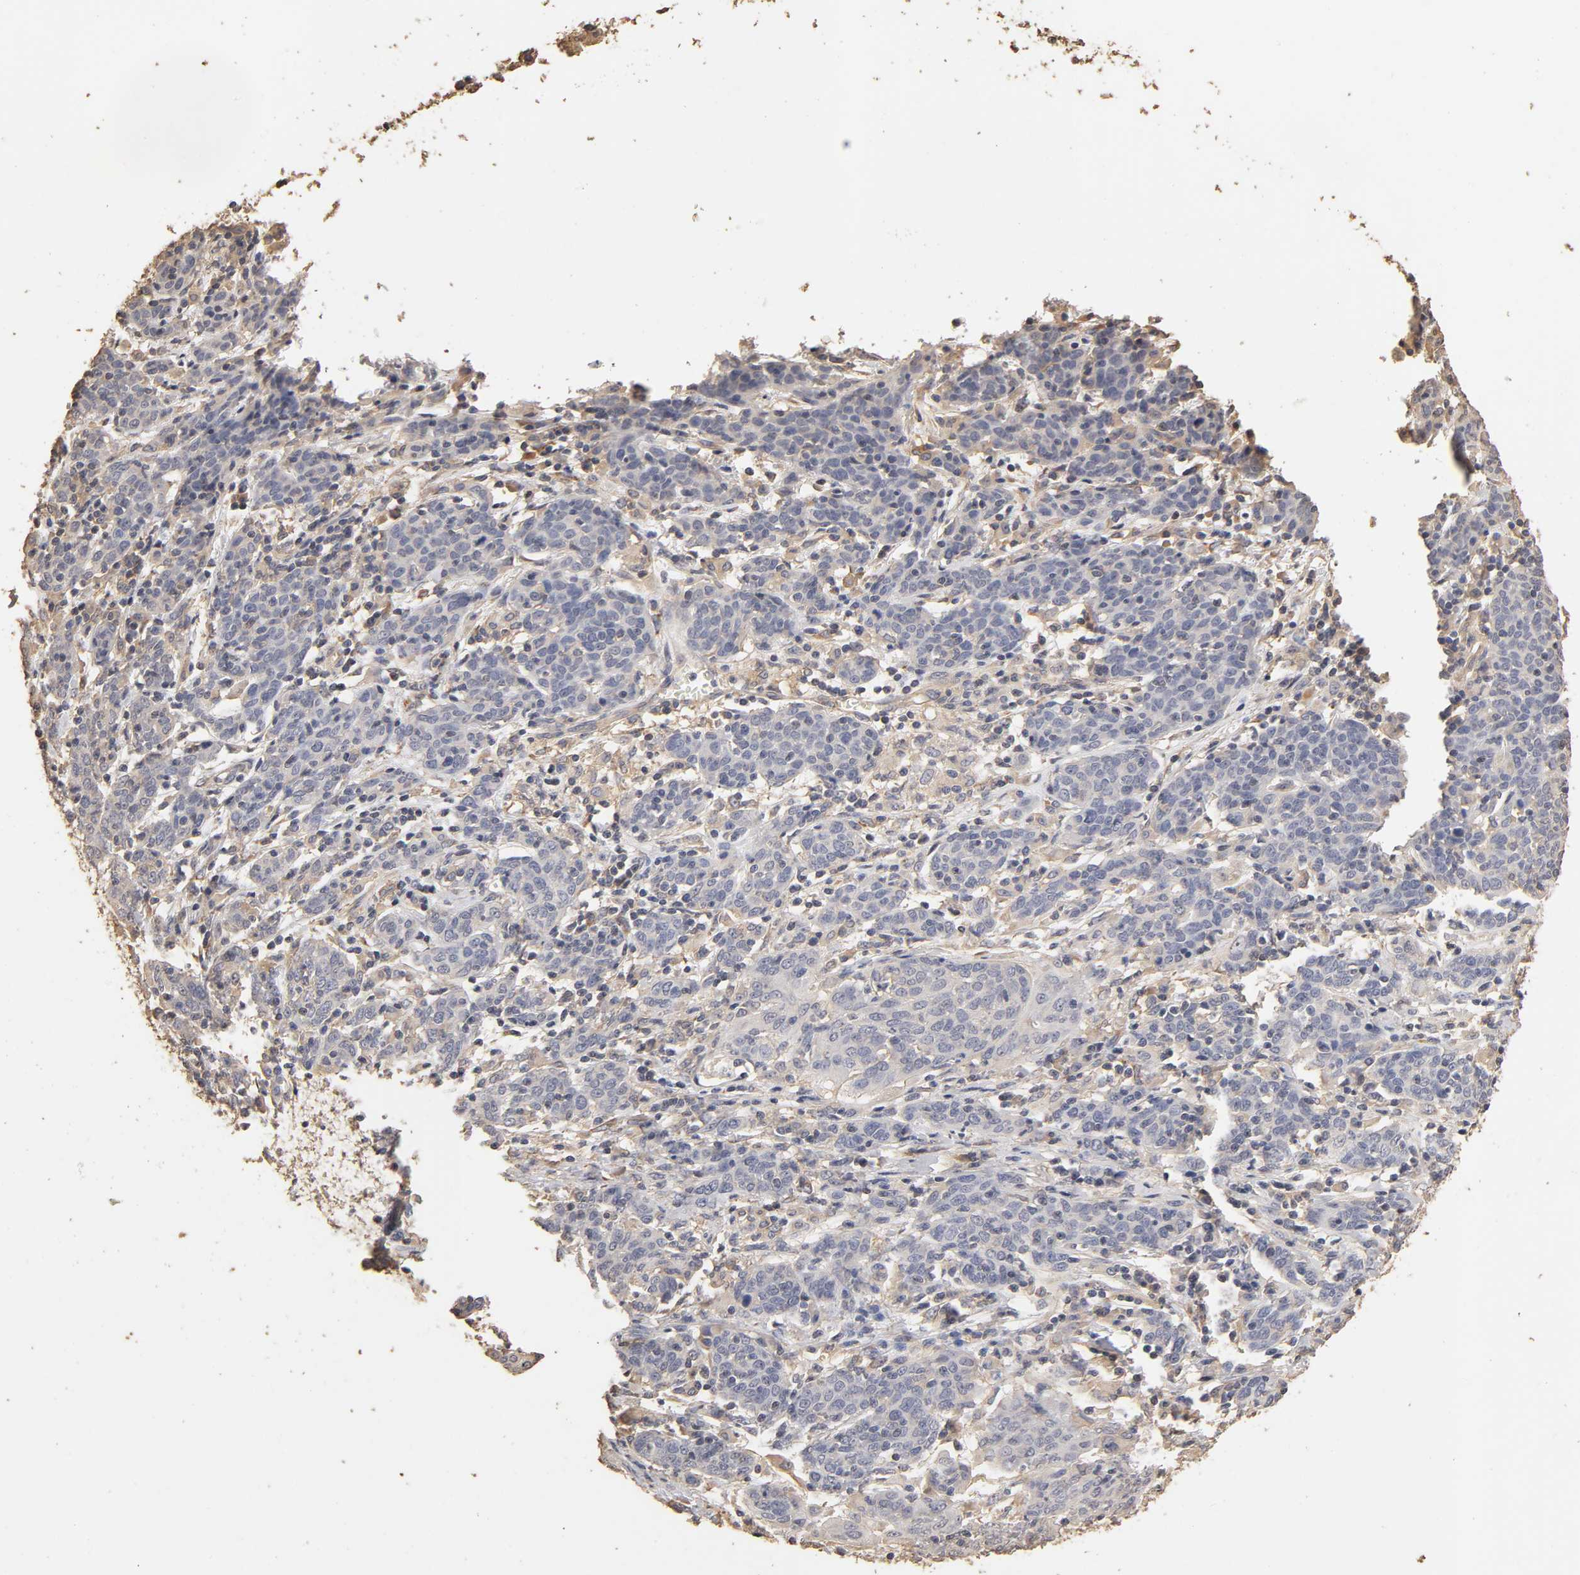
{"staining": {"intensity": "negative", "quantity": "none", "location": "none"}, "tissue": "cervical cancer", "cell_type": "Tumor cells", "image_type": "cancer", "snomed": [{"axis": "morphology", "description": "Normal tissue, NOS"}, {"axis": "morphology", "description": "Squamous cell carcinoma, NOS"}, {"axis": "topography", "description": "Cervix"}], "caption": "Tumor cells are negative for brown protein staining in cervical squamous cell carcinoma.", "gene": "VSIG4", "patient": {"sex": "female", "age": 67}}